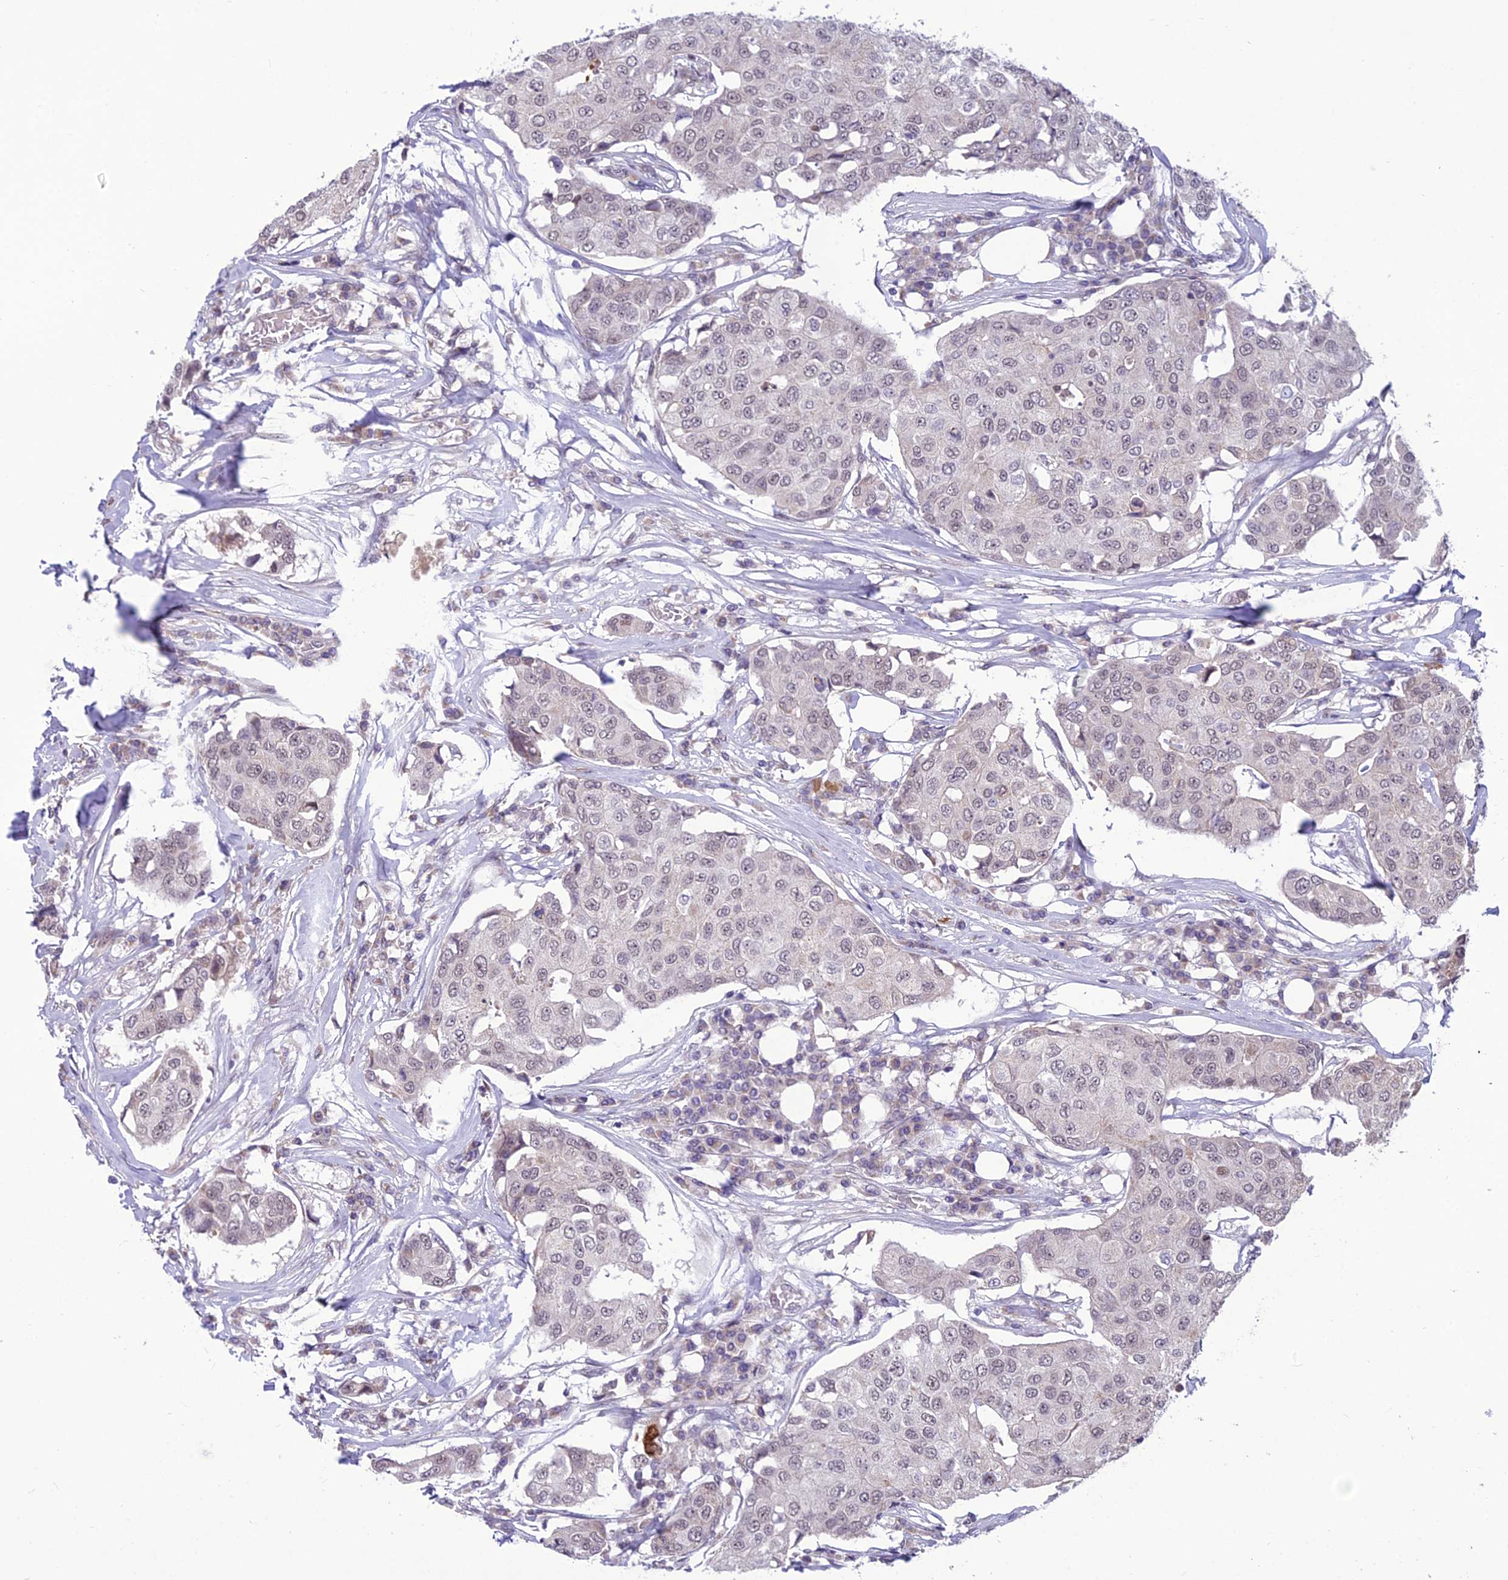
{"staining": {"intensity": "negative", "quantity": "none", "location": "none"}, "tissue": "breast cancer", "cell_type": "Tumor cells", "image_type": "cancer", "snomed": [{"axis": "morphology", "description": "Duct carcinoma"}, {"axis": "topography", "description": "Breast"}], "caption": "This is a photomicrograph of IHC staining of breast invasive ductal carcinoma, which shows no expression in tumor cells. (Stains: DAB (3,3'-diaminobenzidine) IHC with hematoxylin counter stain, Microscopy: brightfield microscopy at high magnification).", "gene": "FBRS", "patient": {"sex": "female", "age": 80}}